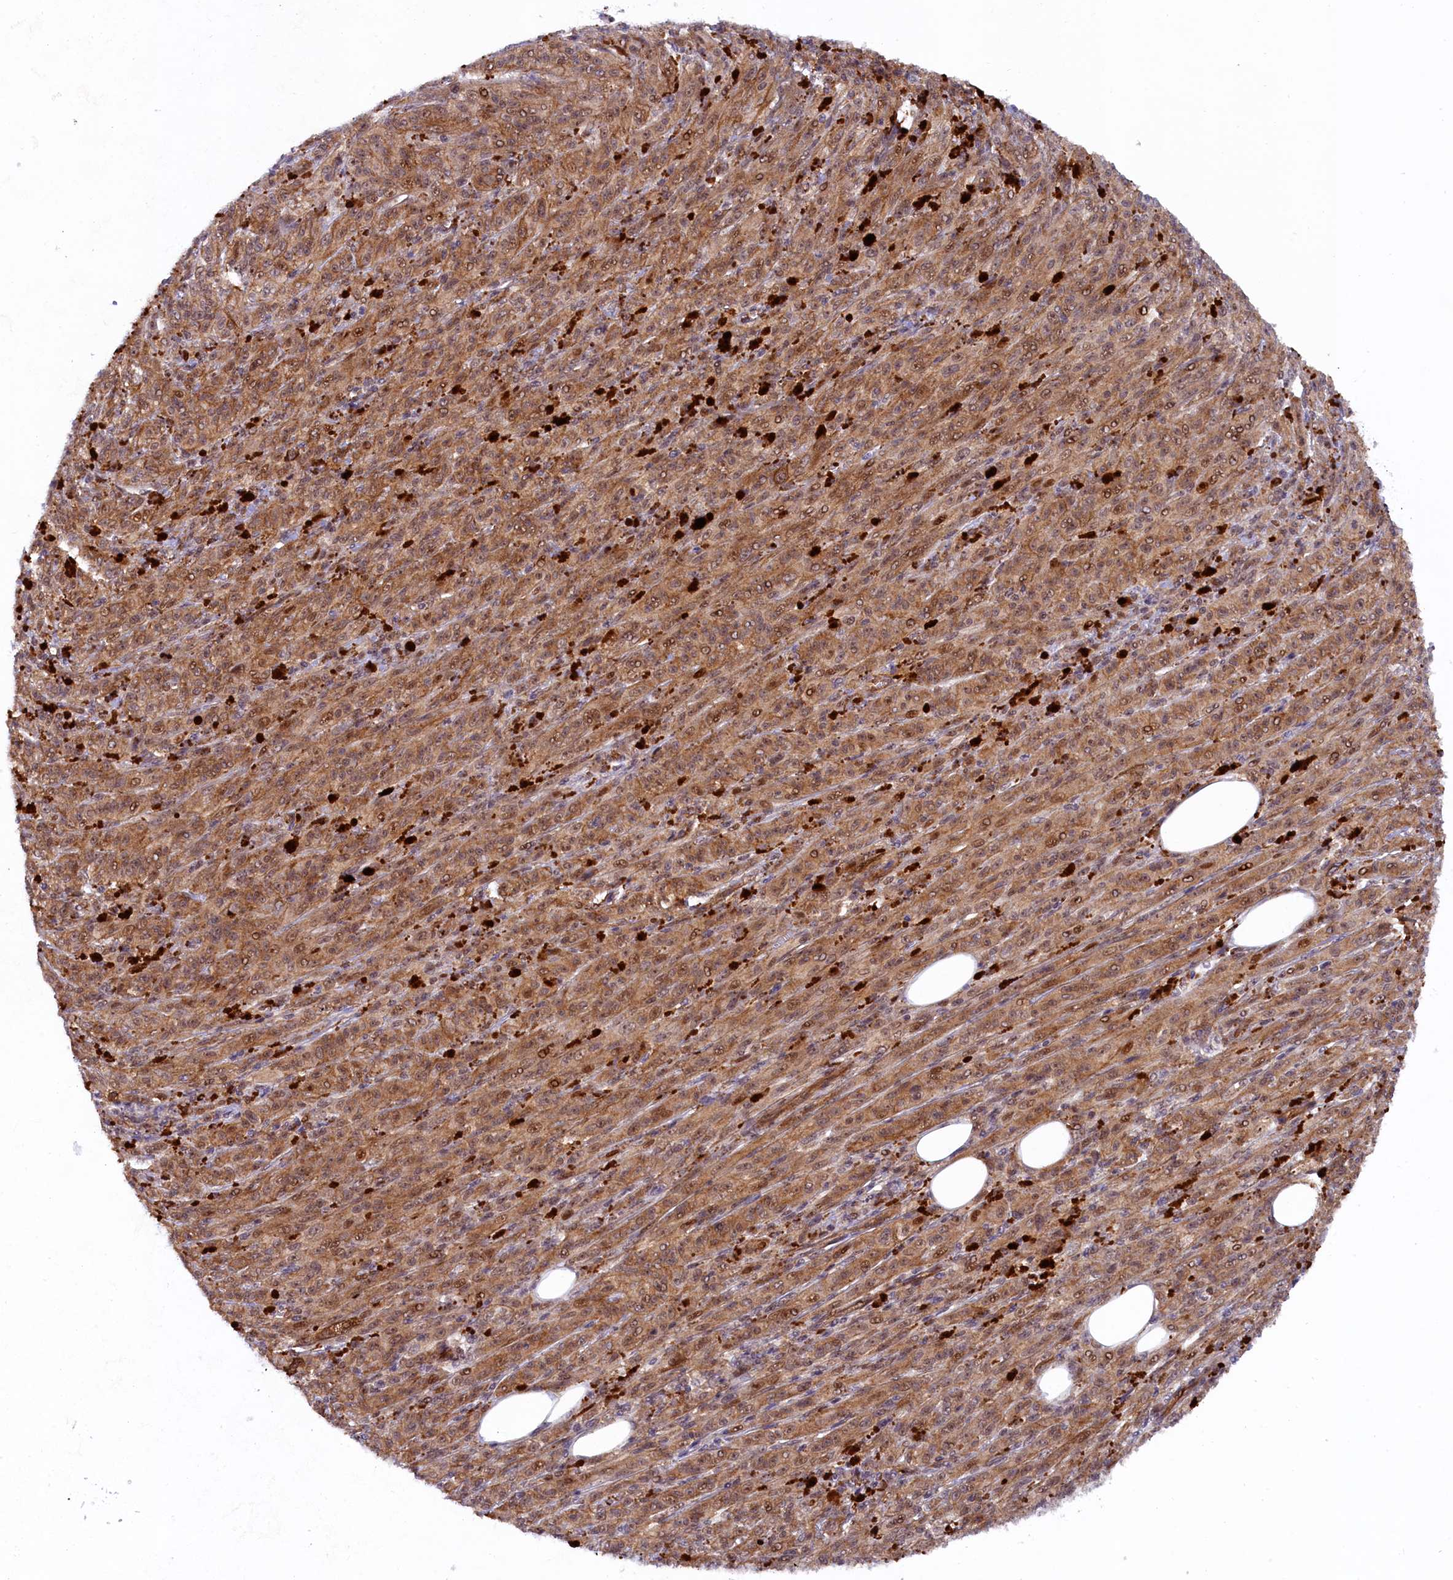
{"staining": {"intensity": "moderate", "quantity": ">75%", "location": "cytoplasmic/membranous,nuclear"}, "tissue": "melanoma", "cell_type": "Tumor cells", "image_type": "cancer", "snomed": [{"axis": "morphology", "description": "Malignant melanoma, NOS"}, {"axis": "topography", "description": "Skin"}], "caption": "Malignant melanoma tissue demonstrates moderate cytoplasmic/membranous and nuclear expression in about >75% of tumor cells", "gene": "ARL14EP", "patient": {"sex": "female", "age": 52}}